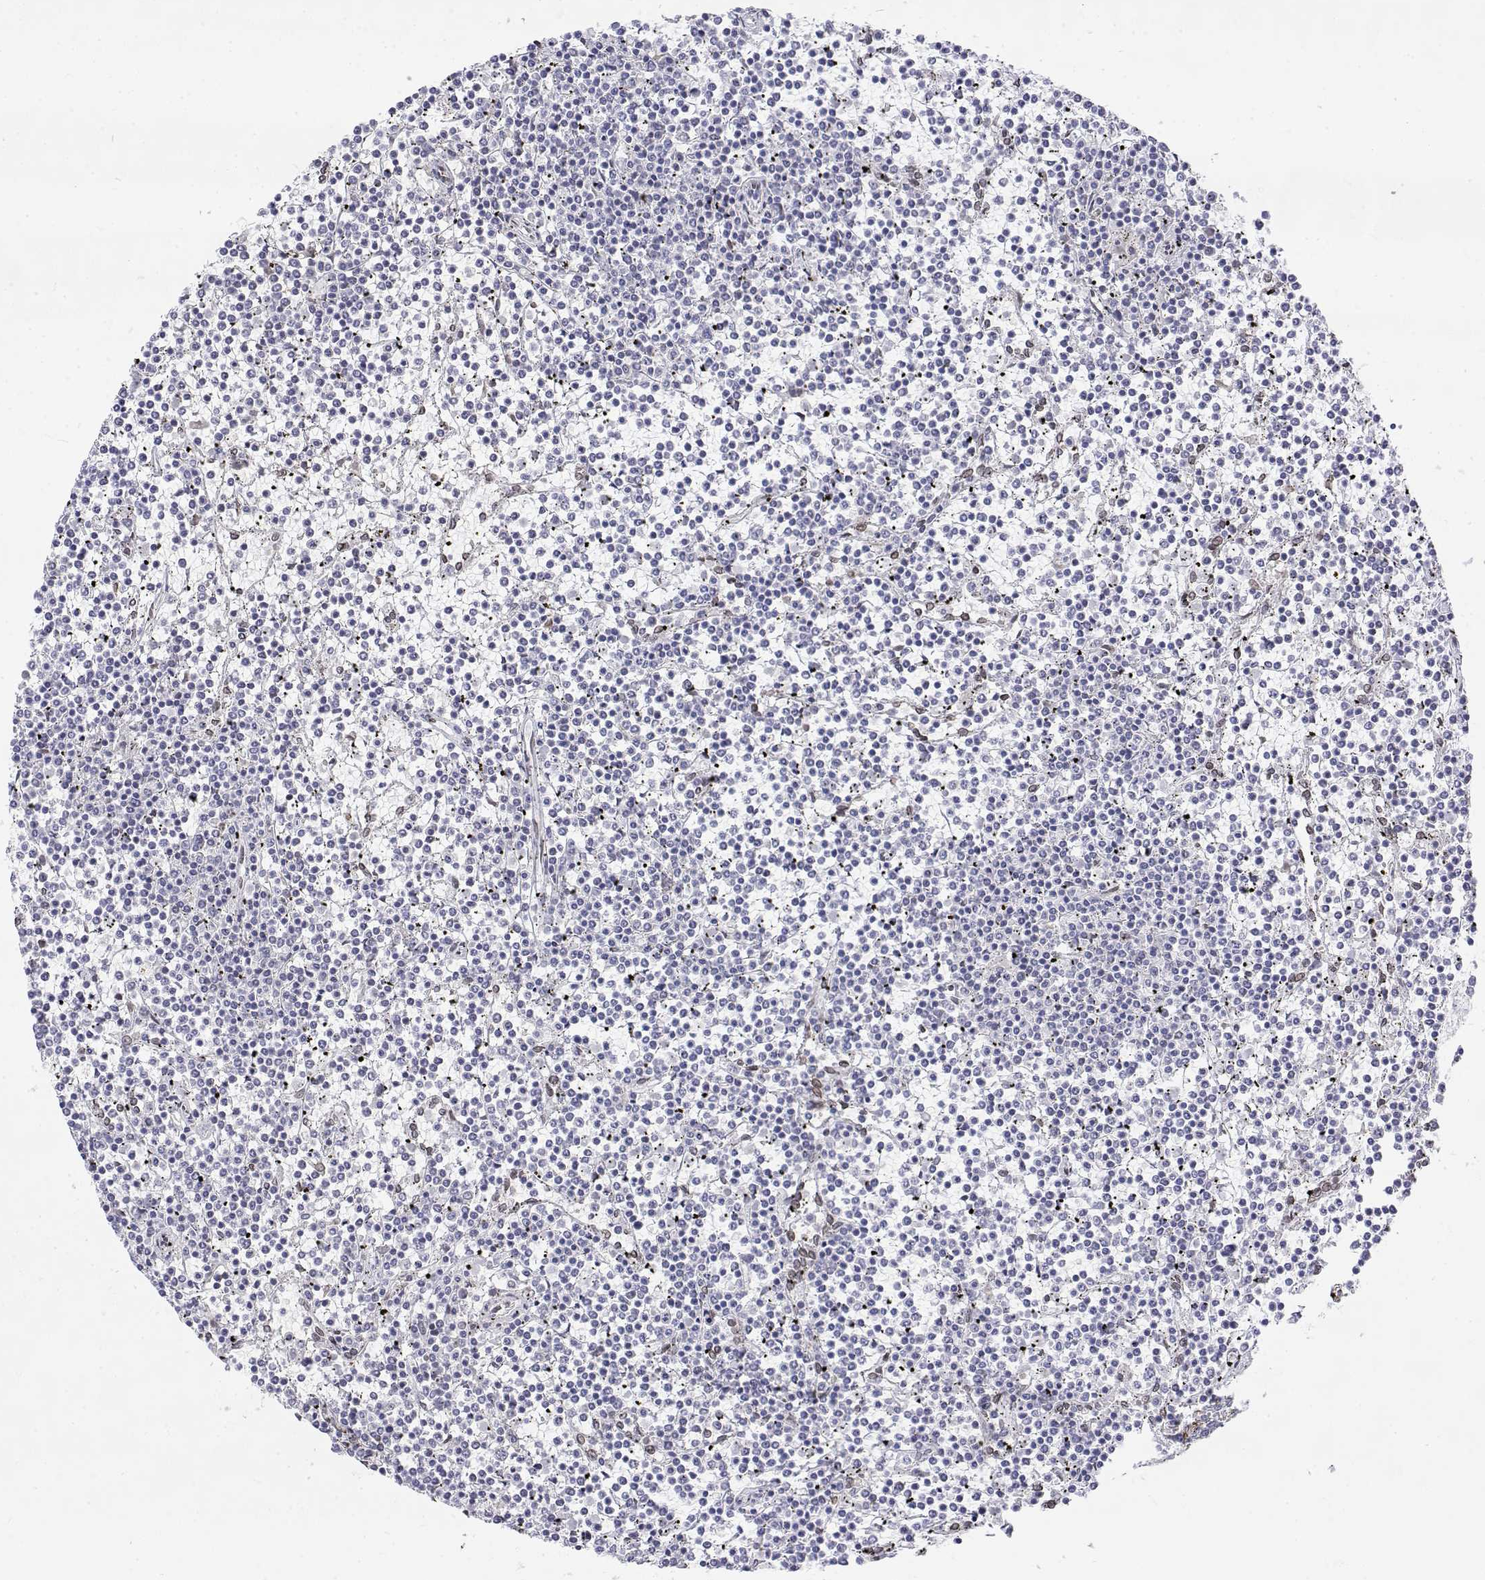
{"staining": {"intensity": "negative", "quantity": "none", "location": "none"}, "tissue": "lymphoma", "cell_type": "Tumor cells", "image_type": "cancer", "snomed": [{"axis": "morphology", "description": "Malignant lymphoma, non-Hodgkin's type, Low grade"}, {"axis": "topography", "description": "Spleen"}], "caption": "Immunohistochemistry (IHC) image of lymphoma stained for a protein (brown), which displays no staining in tumor cells.", "gene": "ZNF532", "patient": {"sex": "female", "age": 19}}